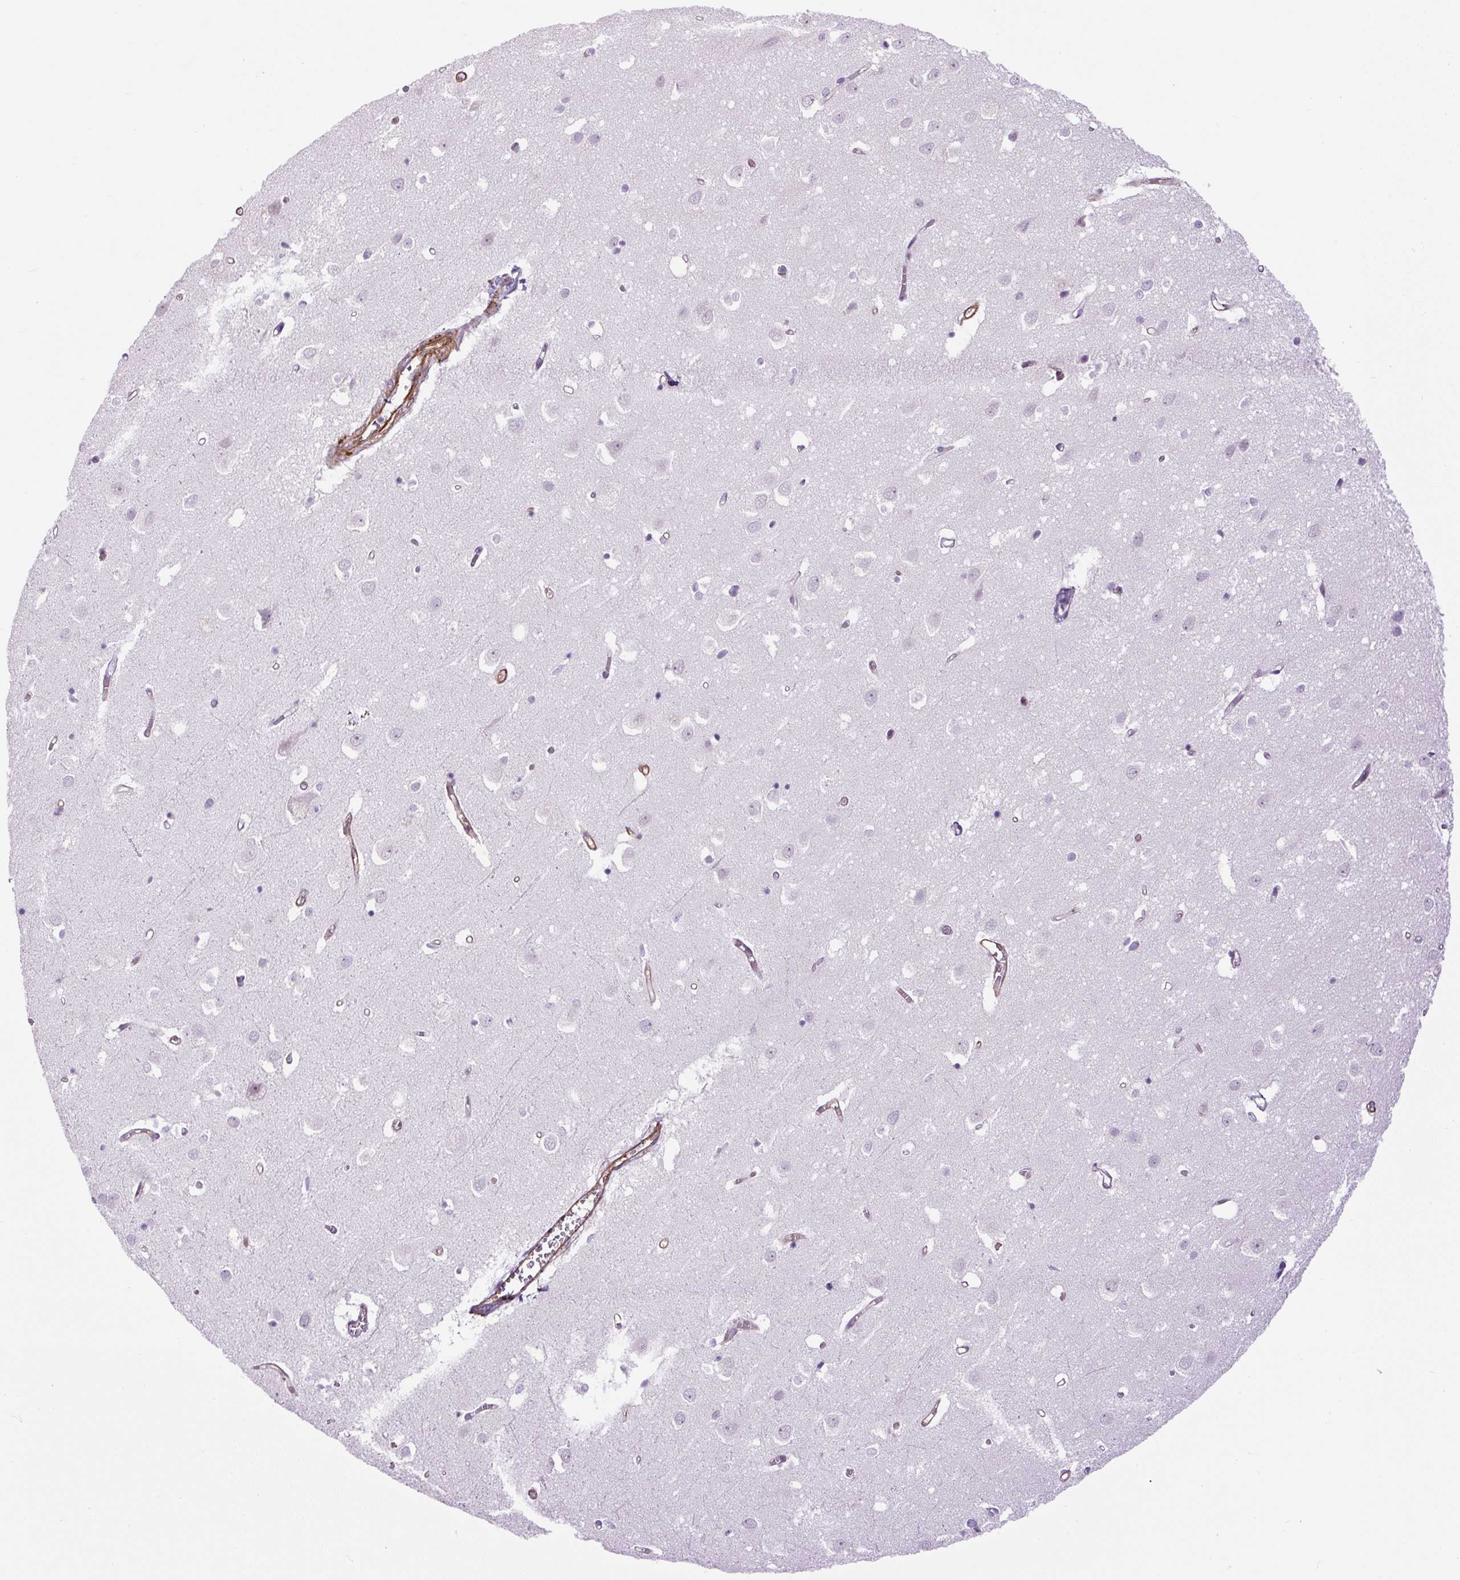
{"staining": {"intensity": "moderate", "quantity": "25%-75%", "location": "cytoplasmic/membranous"}, "tissue": "cerebral cortex", "cell_type": "Endothelial cells", "image_type": "normal", "snomed": [{"axis": "morphology", "description": "Normal tissue, NOS"}, {"axis": "topography", "description": "Cerebral cortex"}], "caption": "About 25%-75% of endothelial cells in normal human cerebral cortex reveal moderate cytoplasmic/membranous protein staining as visualized by brown immunohistochemical staining.", "gene": "B3GALT5", "patient": {"sex": "male", "age": 70}}